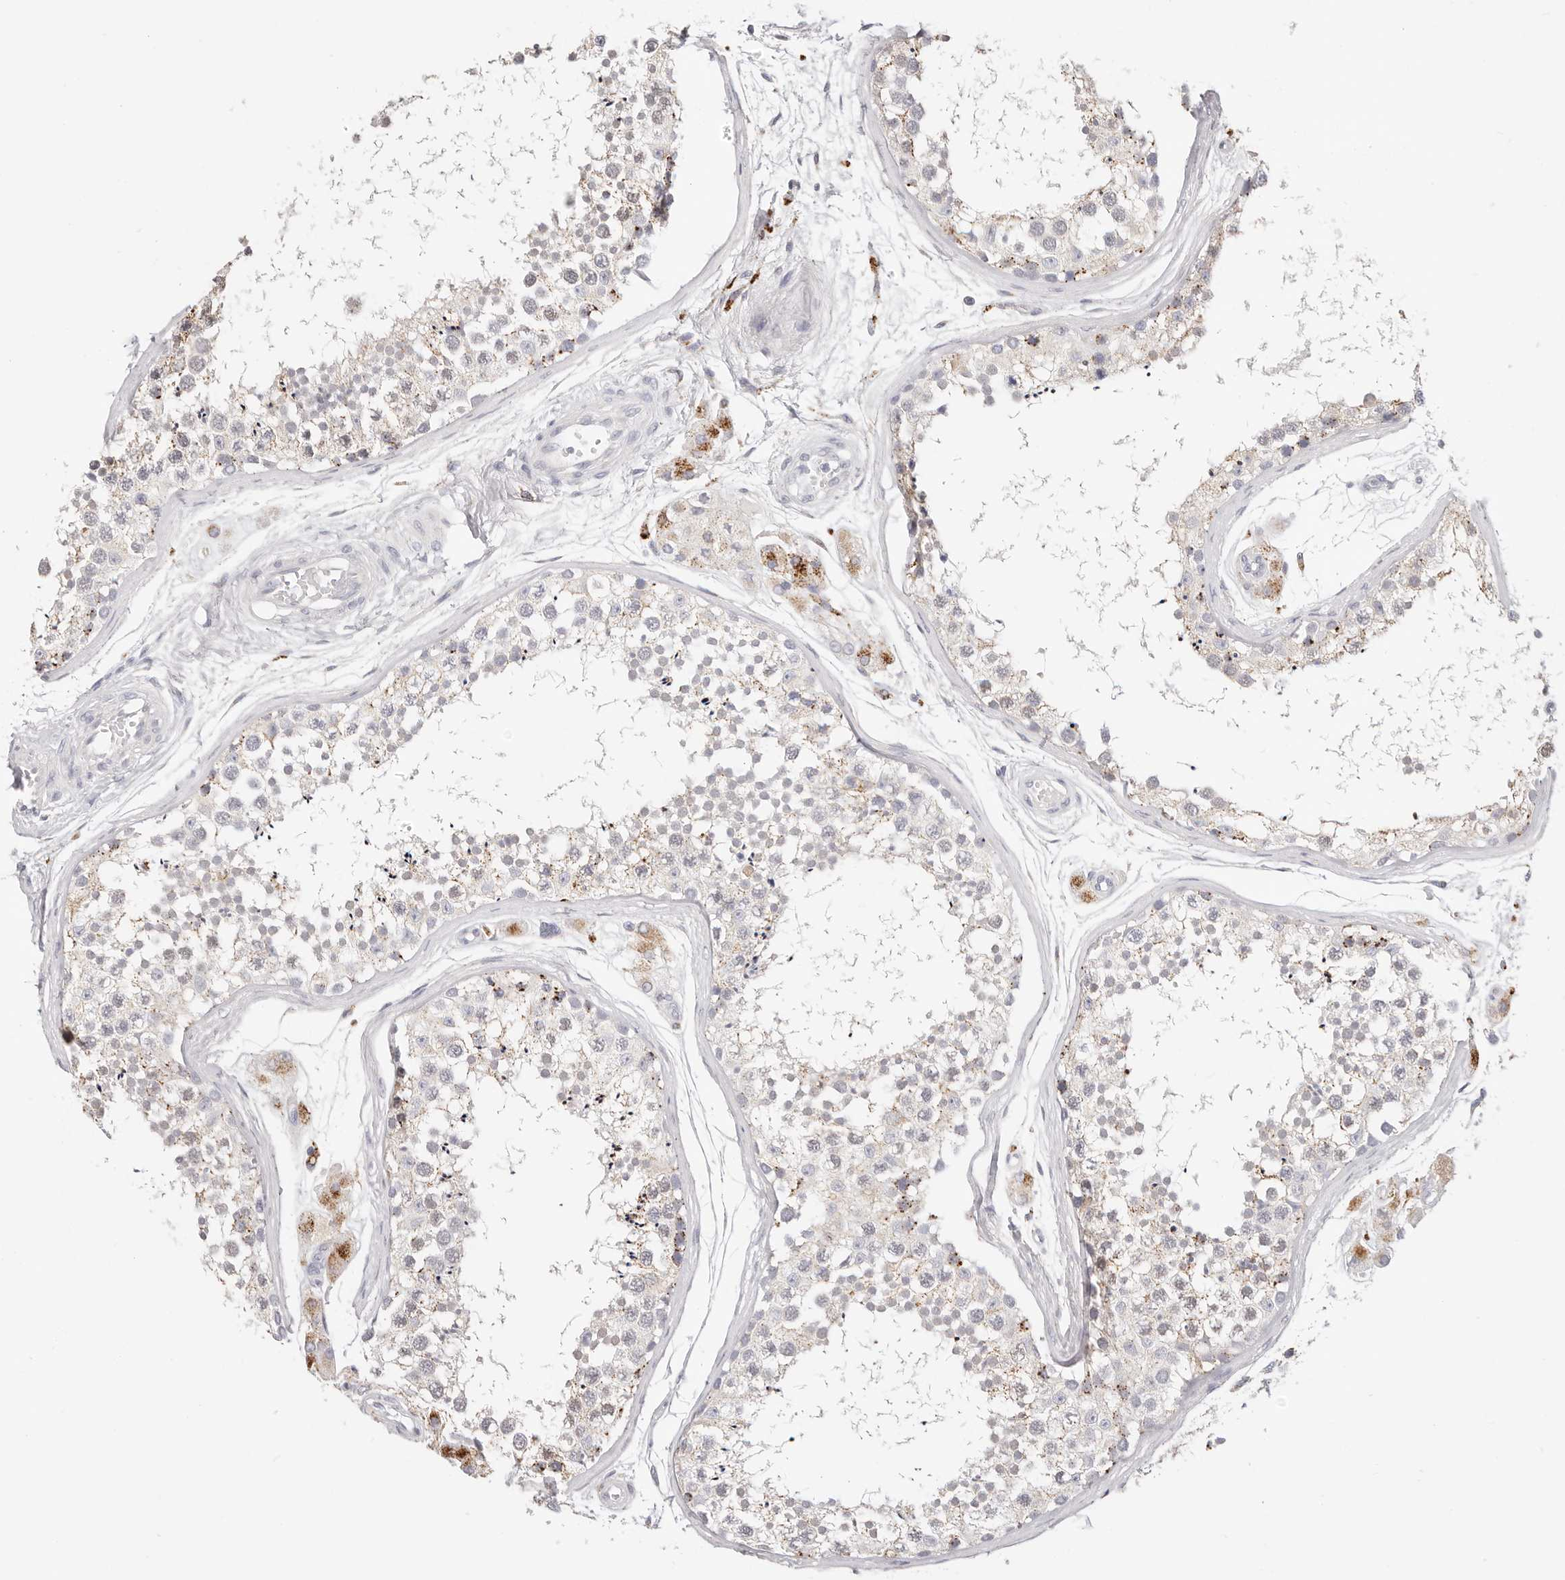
{"staining": {"intensity": "moderate", "quantity": "<25%", "location": "cytoplasmic/membranous"}, "tissue": "testis", "cell_type": "Cells in seminiferous ducts", "image_type": "normal", "snomed": [{"axis": "morphology", "description": "Normal tissue, NOS"}, {"axis": "topography", "description": "Testis"}], "caption": "Immunohistochemical staining of unremarkable testis demonstrates low levels of moderate cytoplasmic/membranous staining in about <25% of cells in seminiferous ducts. The protein of interest is shown in brown color, while the nuclei are stained blue.", "gene": "STKLD1", "patient": {"sex": "male", "age": 56}}